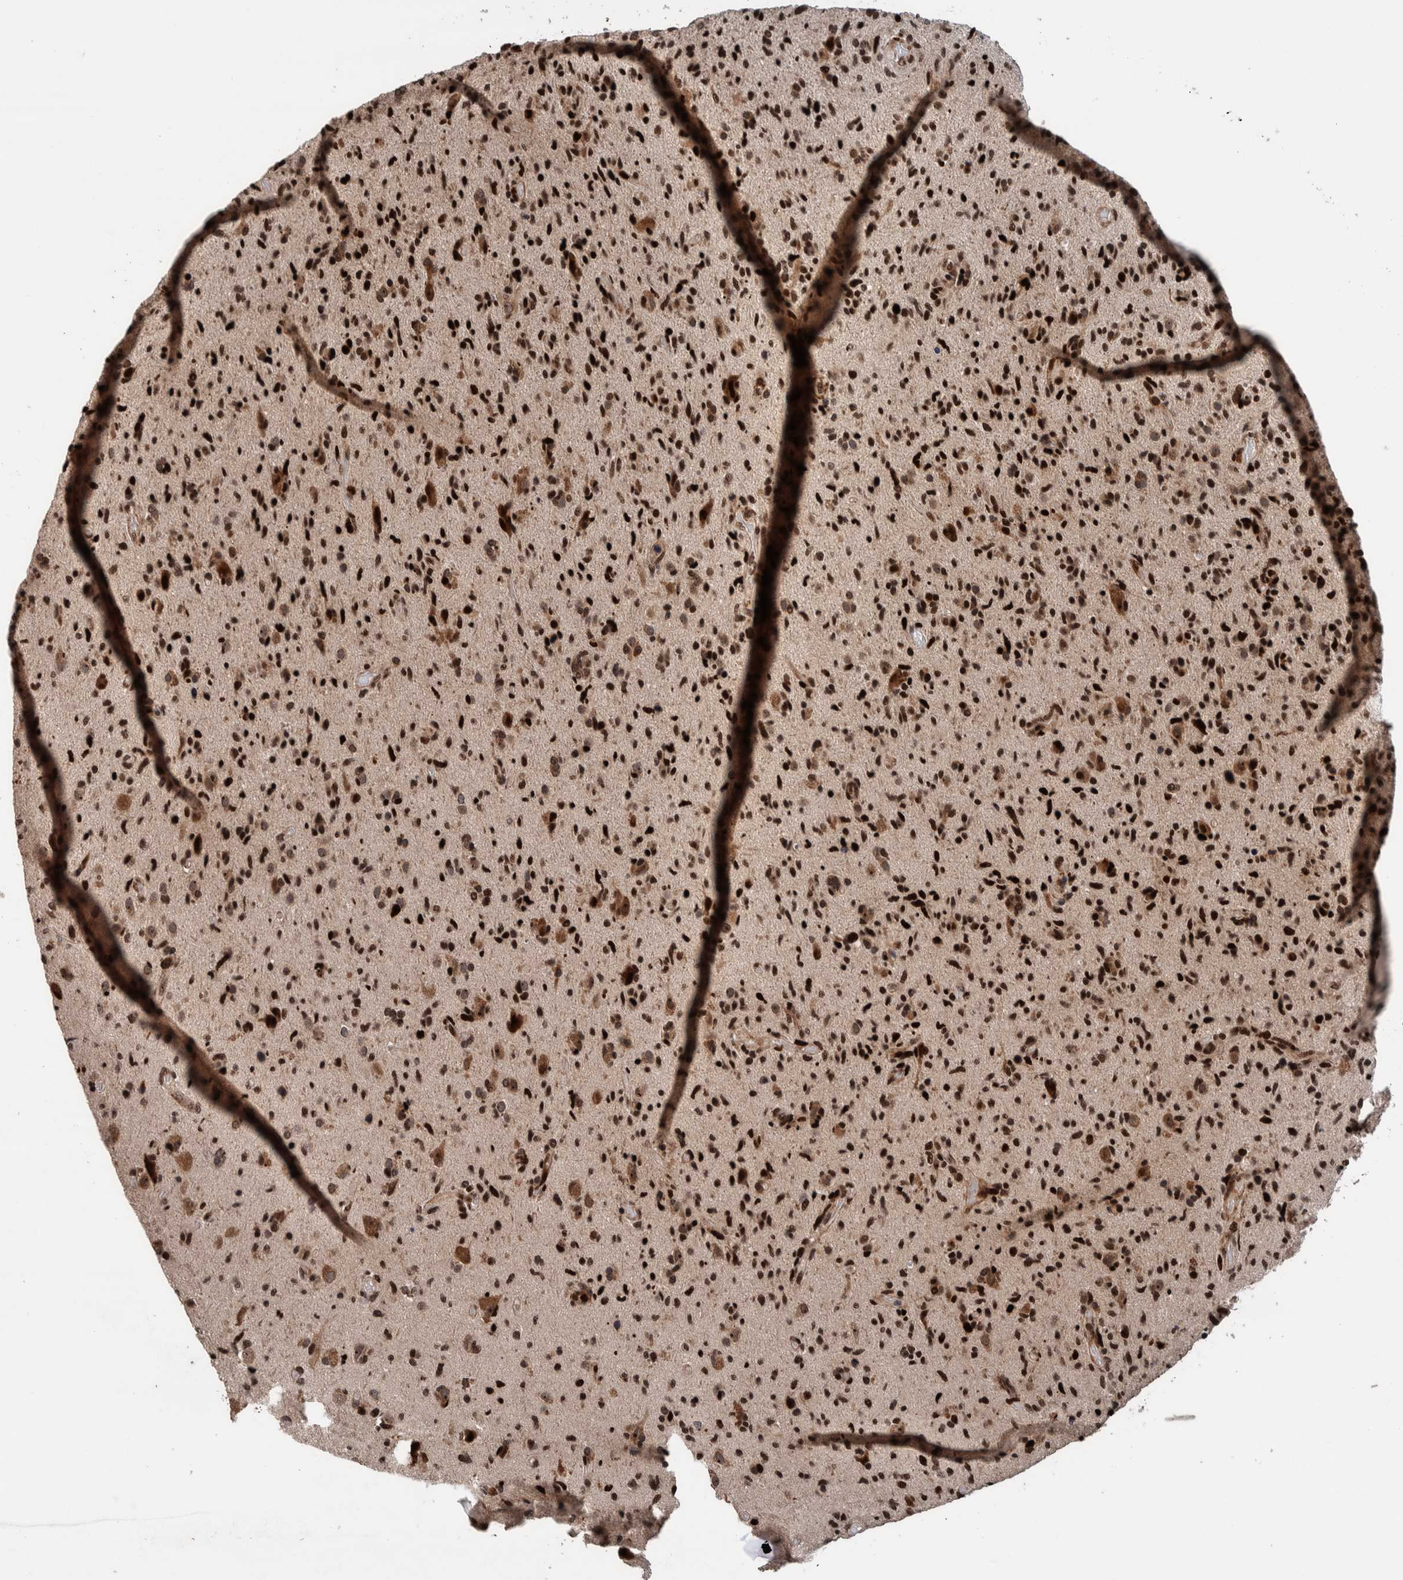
{"staining": {"intensity": "strong", "quantity": ">75%", "location": "nuclear"}, "tissue": "glioma", "cell_type": "Tumor cells", "image_type": "cancer", "snomed": [{"axis": "morphology", "description": "Glioma, malignant, High grade"}, {"axis": "topography", "description": "Brain"}], "caption": "Tumor cells display high levels of strong nuclear positivity in about >75% of cells in malignant glioma (high-grade).", "gene": "CHD4", "patient": {"sex": "male", "age": 72}}